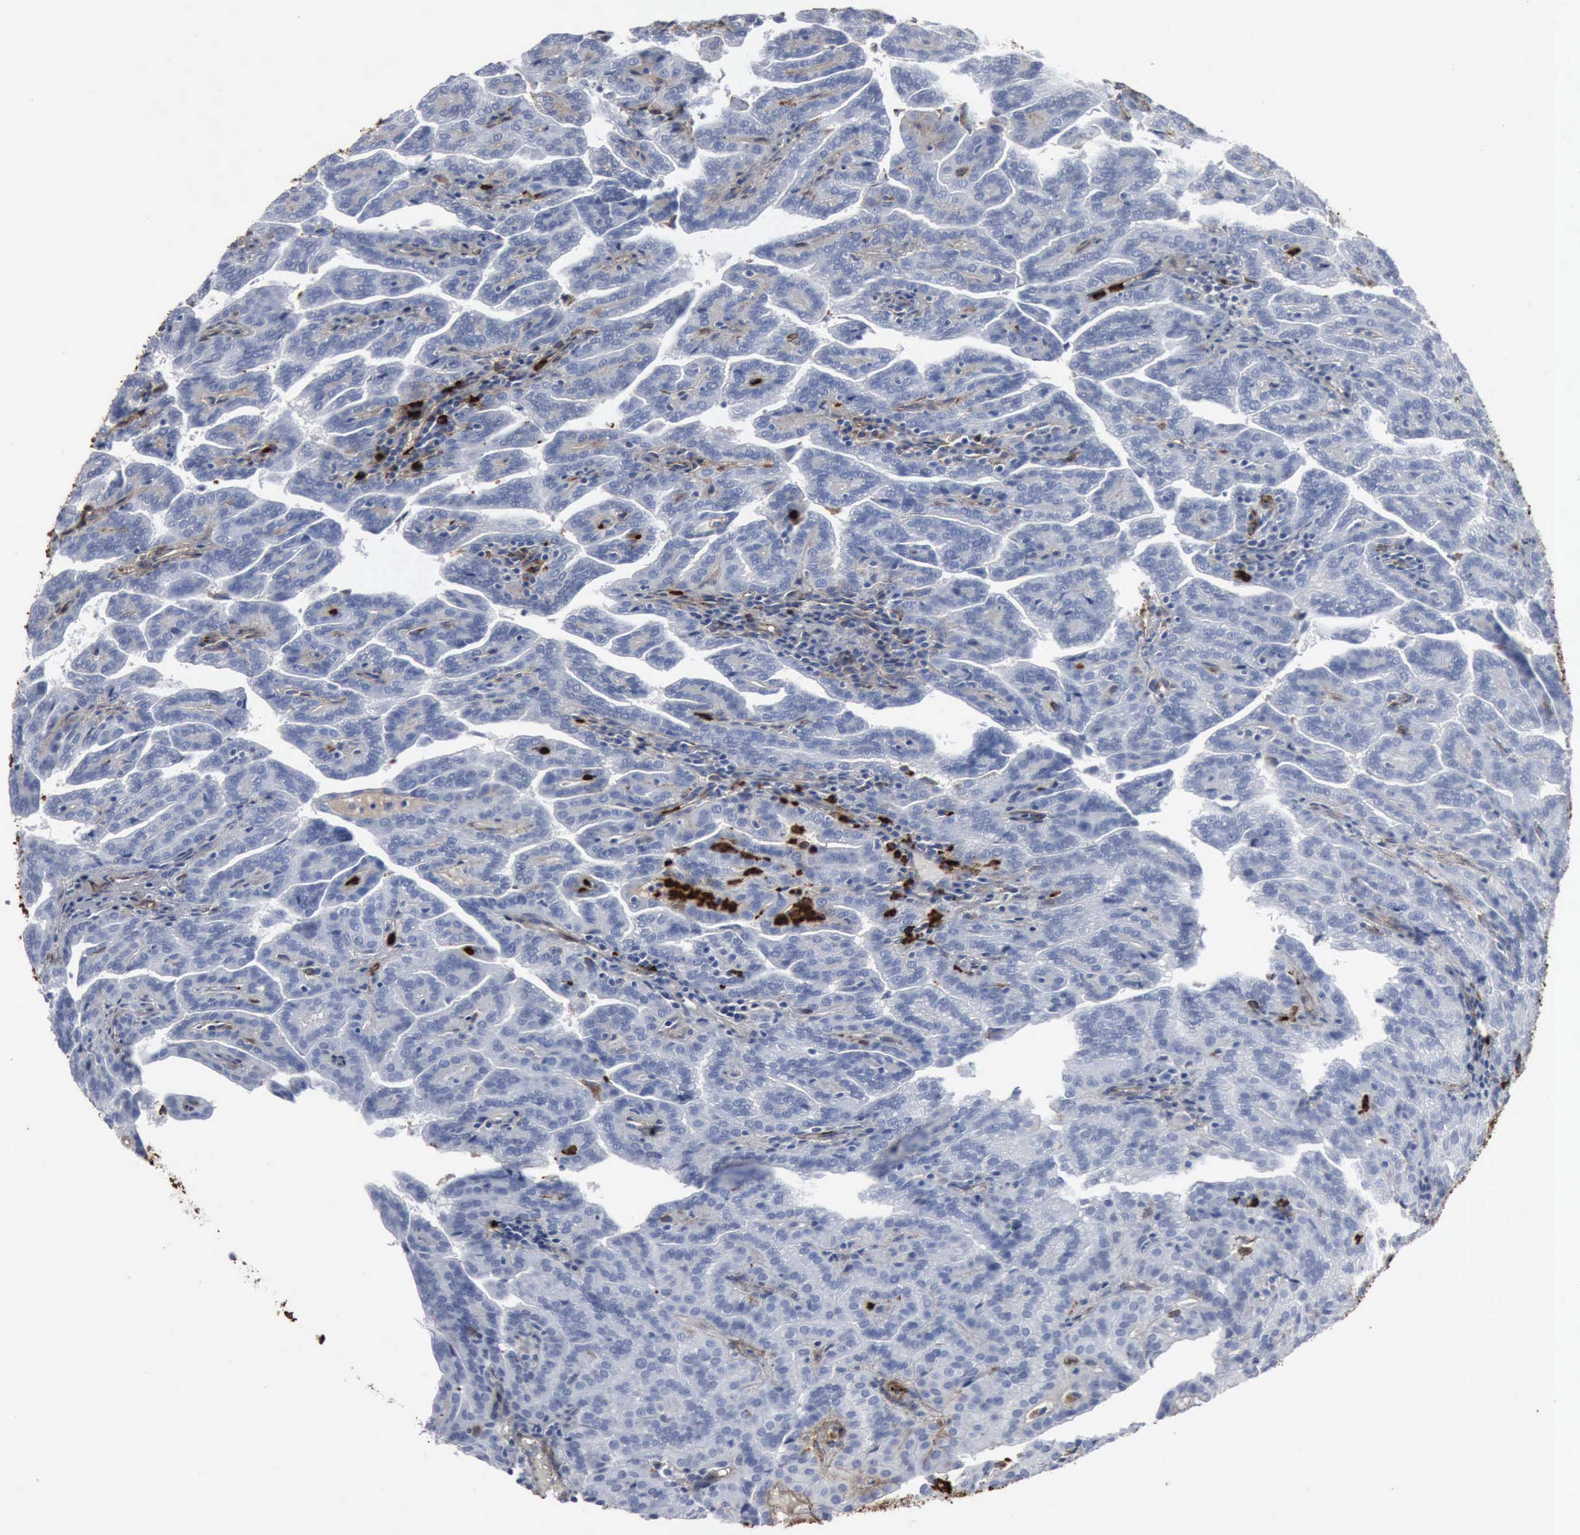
{"staining": {"intensity": "weak", "quantity": "<25%", "location": "cytoplasmic/membranous"}, "tissue": "renal cancer", "cell_type": "Tumor cells", "image_type": "cancer", "snomed": [{"axis": "morphology", "description": "Adenocarcinoma, NOS"}, {"axis": "topography", "description": "Kidney"}], "caption": "A micrograph of human renal cancer is negative for staining in tumor cells.", "gene": "FN1", "patient": {"sex": "male", "age": 61}}